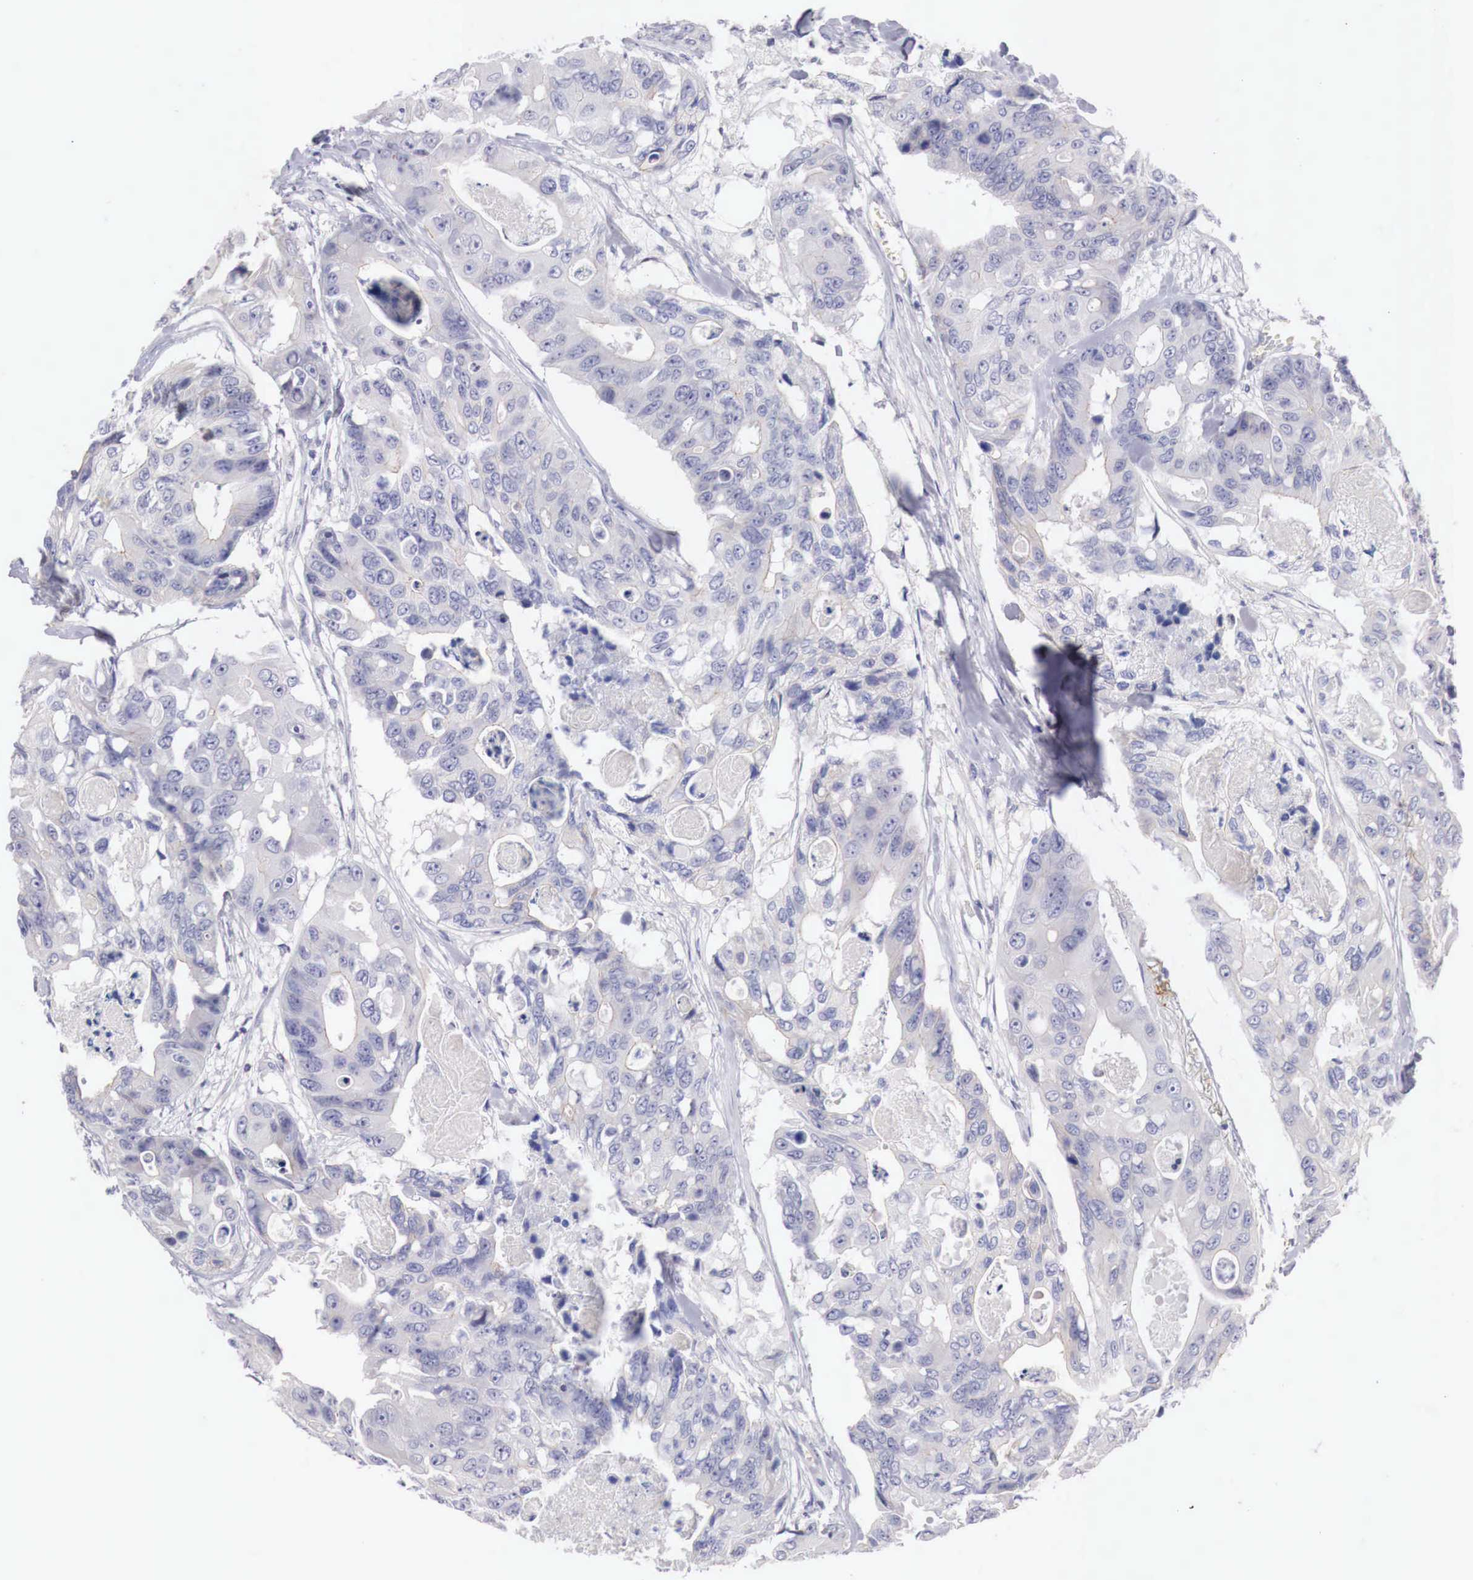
{"staining": {"intensity": "negative", "quantity": "none", "location": "none"}, "tissue": "colorectal cancer", "cell_type": "Tumor cells", "image_type": "cancer", "snomed": [{"axis": "morphology", "description": "Adenocarcinoma, NOS"}, {"axis": "topography", "description": "Colon"}], "caption": "Micrograph shows no protein expression in tumor cells of colorectal cancer tissue. (DAB immunohistochemistry (IHC) visualized using brightfield microscopy, high magnification).", "gene": "TRIM13", "patient": {"sex": "female", "age": 86}}